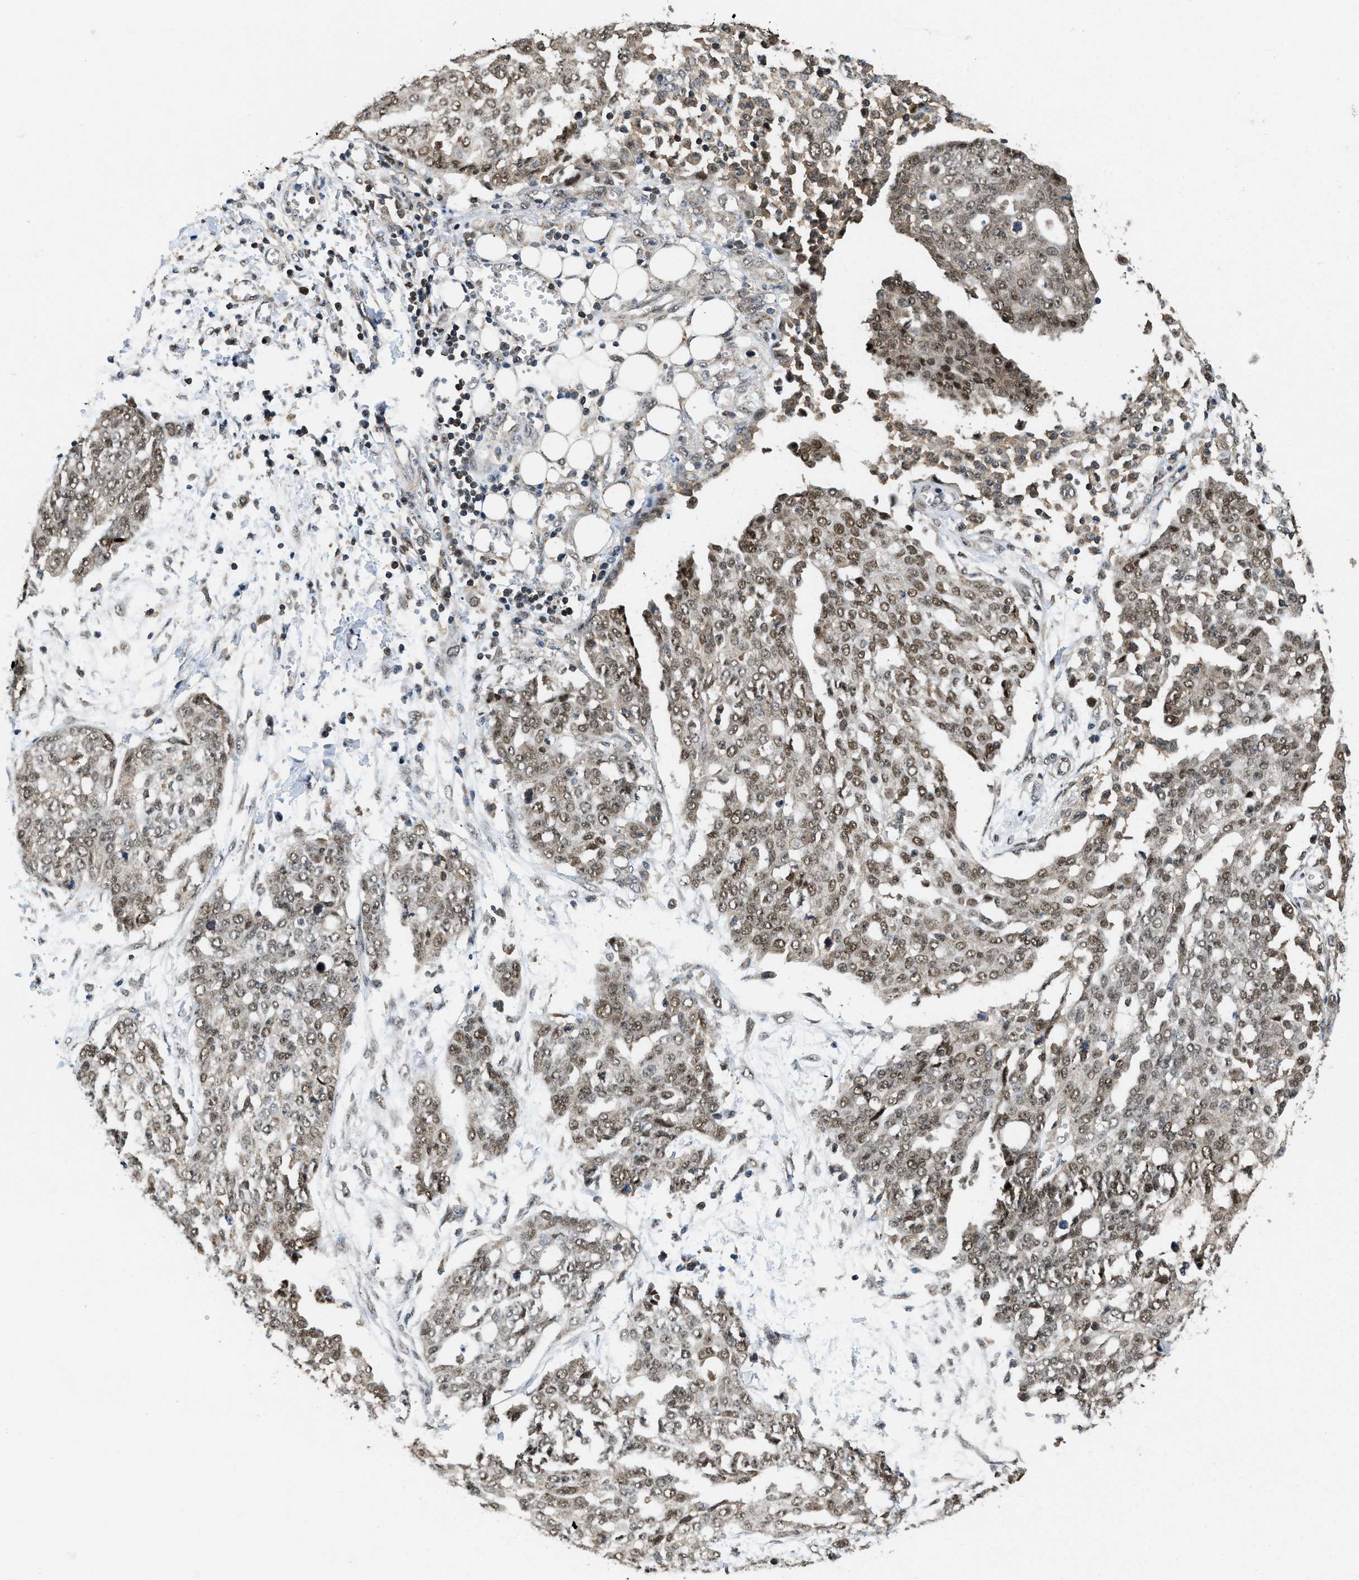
{"staining": {"intensity": "weak", "quantity": ">75%", "location": "cytoplasmic/membranous,nuclear"}, "tissue": "ovarian cancer", "cell_type": "Tumor cells", "image_type": "cancer", "snomed": [{"axis": "morphology", "description": "Cystadenocarcinoma, serous, NOS"}, {"axis": "topography", "description": "Soft tissue"}, {"axis": "topography", "description": "Ovary"}], "caption": "Immunohistochemistry (IHC) (DAB) staining of human ovarian serous cystadenocarcinoma shows weak cytoplasmic/membranous and nuclear protein positivity in approximately >75% of tumor cells.", "gene": "ATF7IP", "patient": {"sex": "female", "age": 57}}